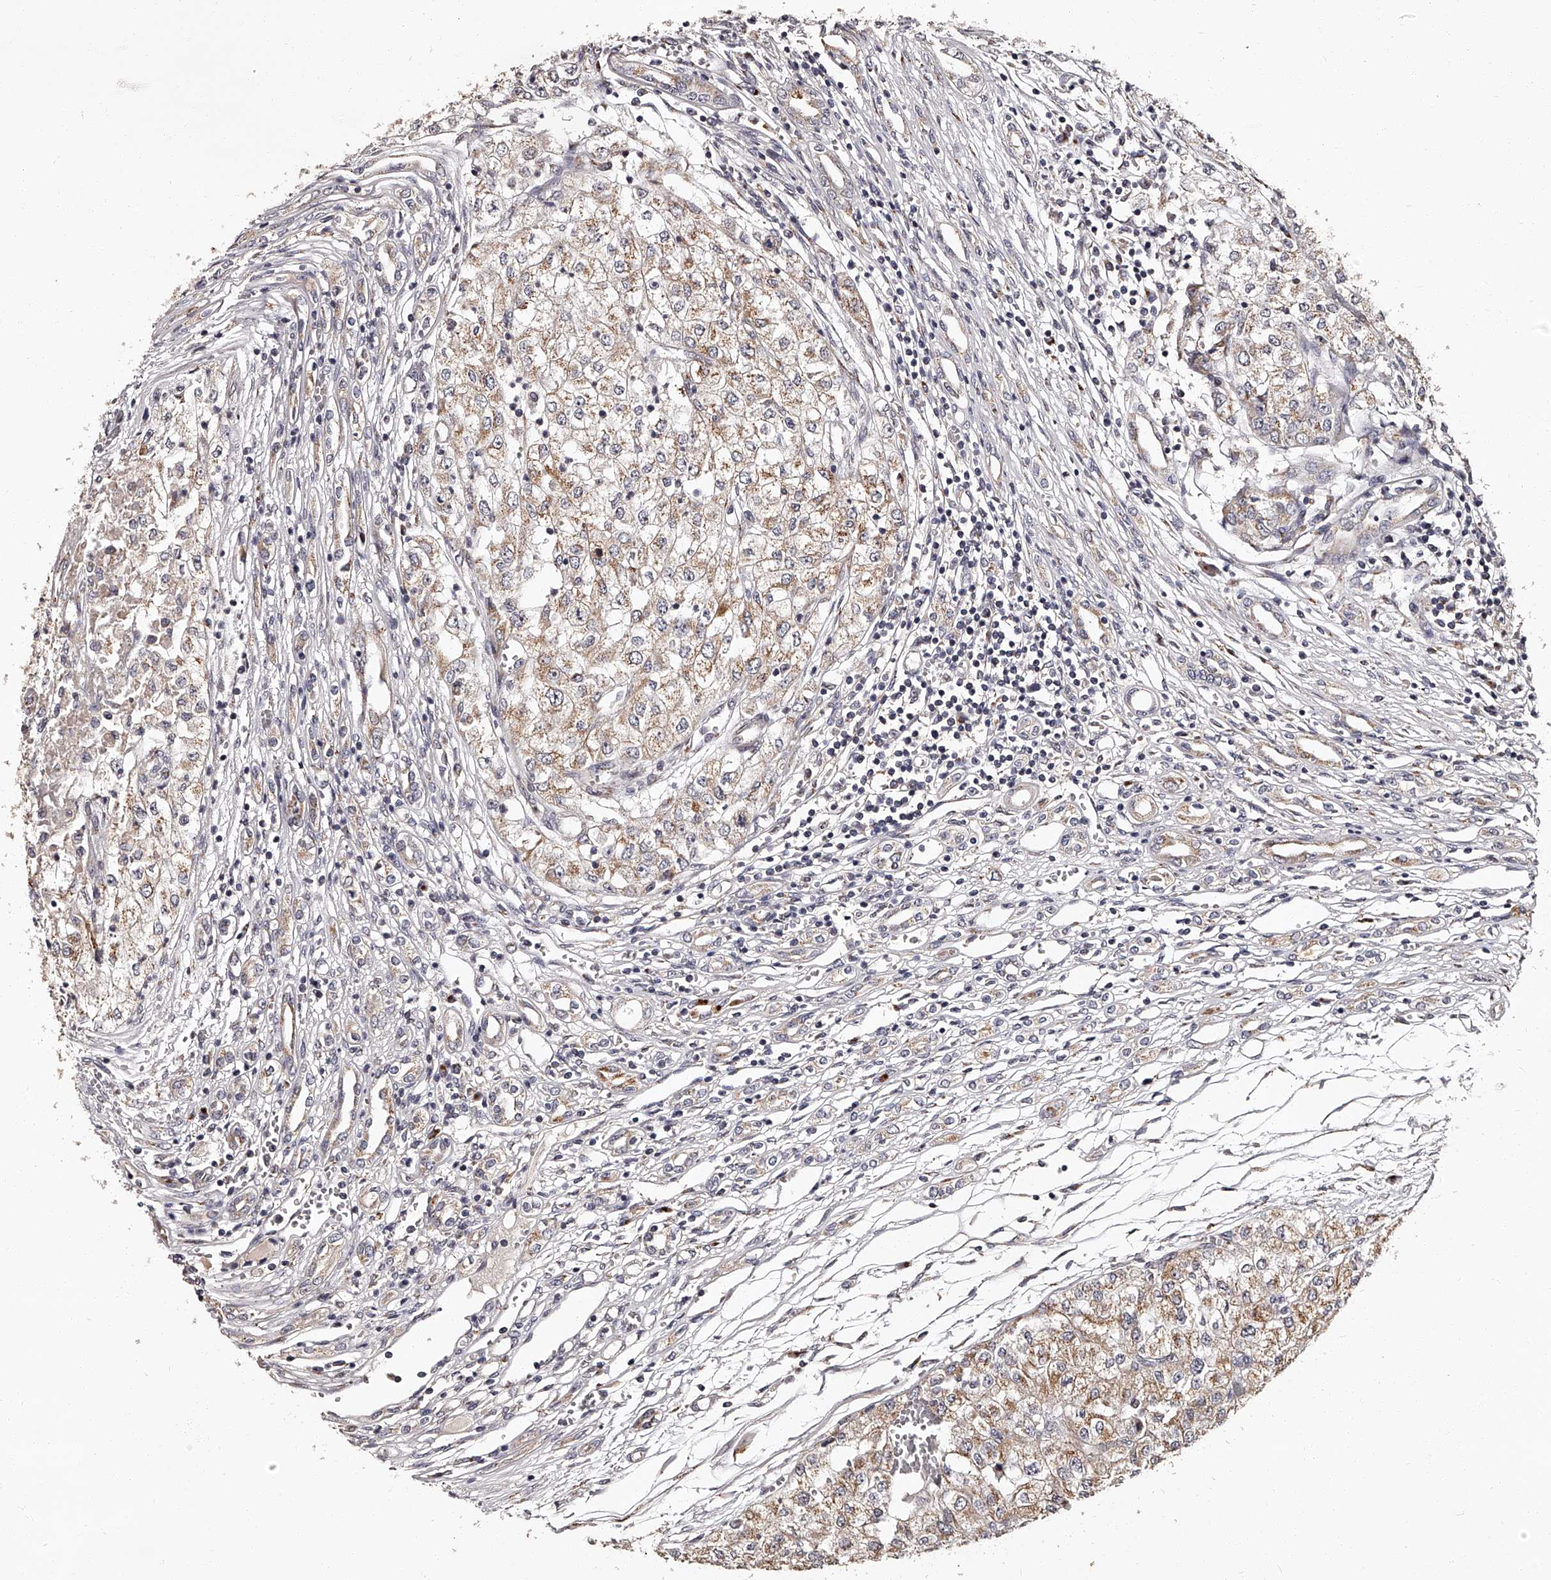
{"staining": {"intensity": "weak", "quantity": ">75%", "location": "cytoplasmic/membranous"}, "tissue": "renal cancer", "cell_type": "Tumor cells", "image_type": "cancer", "snomed": [{"axis": "morphology", "description": "Adenocarcinoma, NOS"}, {"axis": "topography", "description": "Kidney"}], "caption": "Weak cytoplasmic/membranous staining is present in about >75% of tumor cells in renal cancer. (DAB = brown stain, brightfield microscopy at high magnification).", "gene": "RSC1A1", "patient": {"sex": "female", "age": 54}}